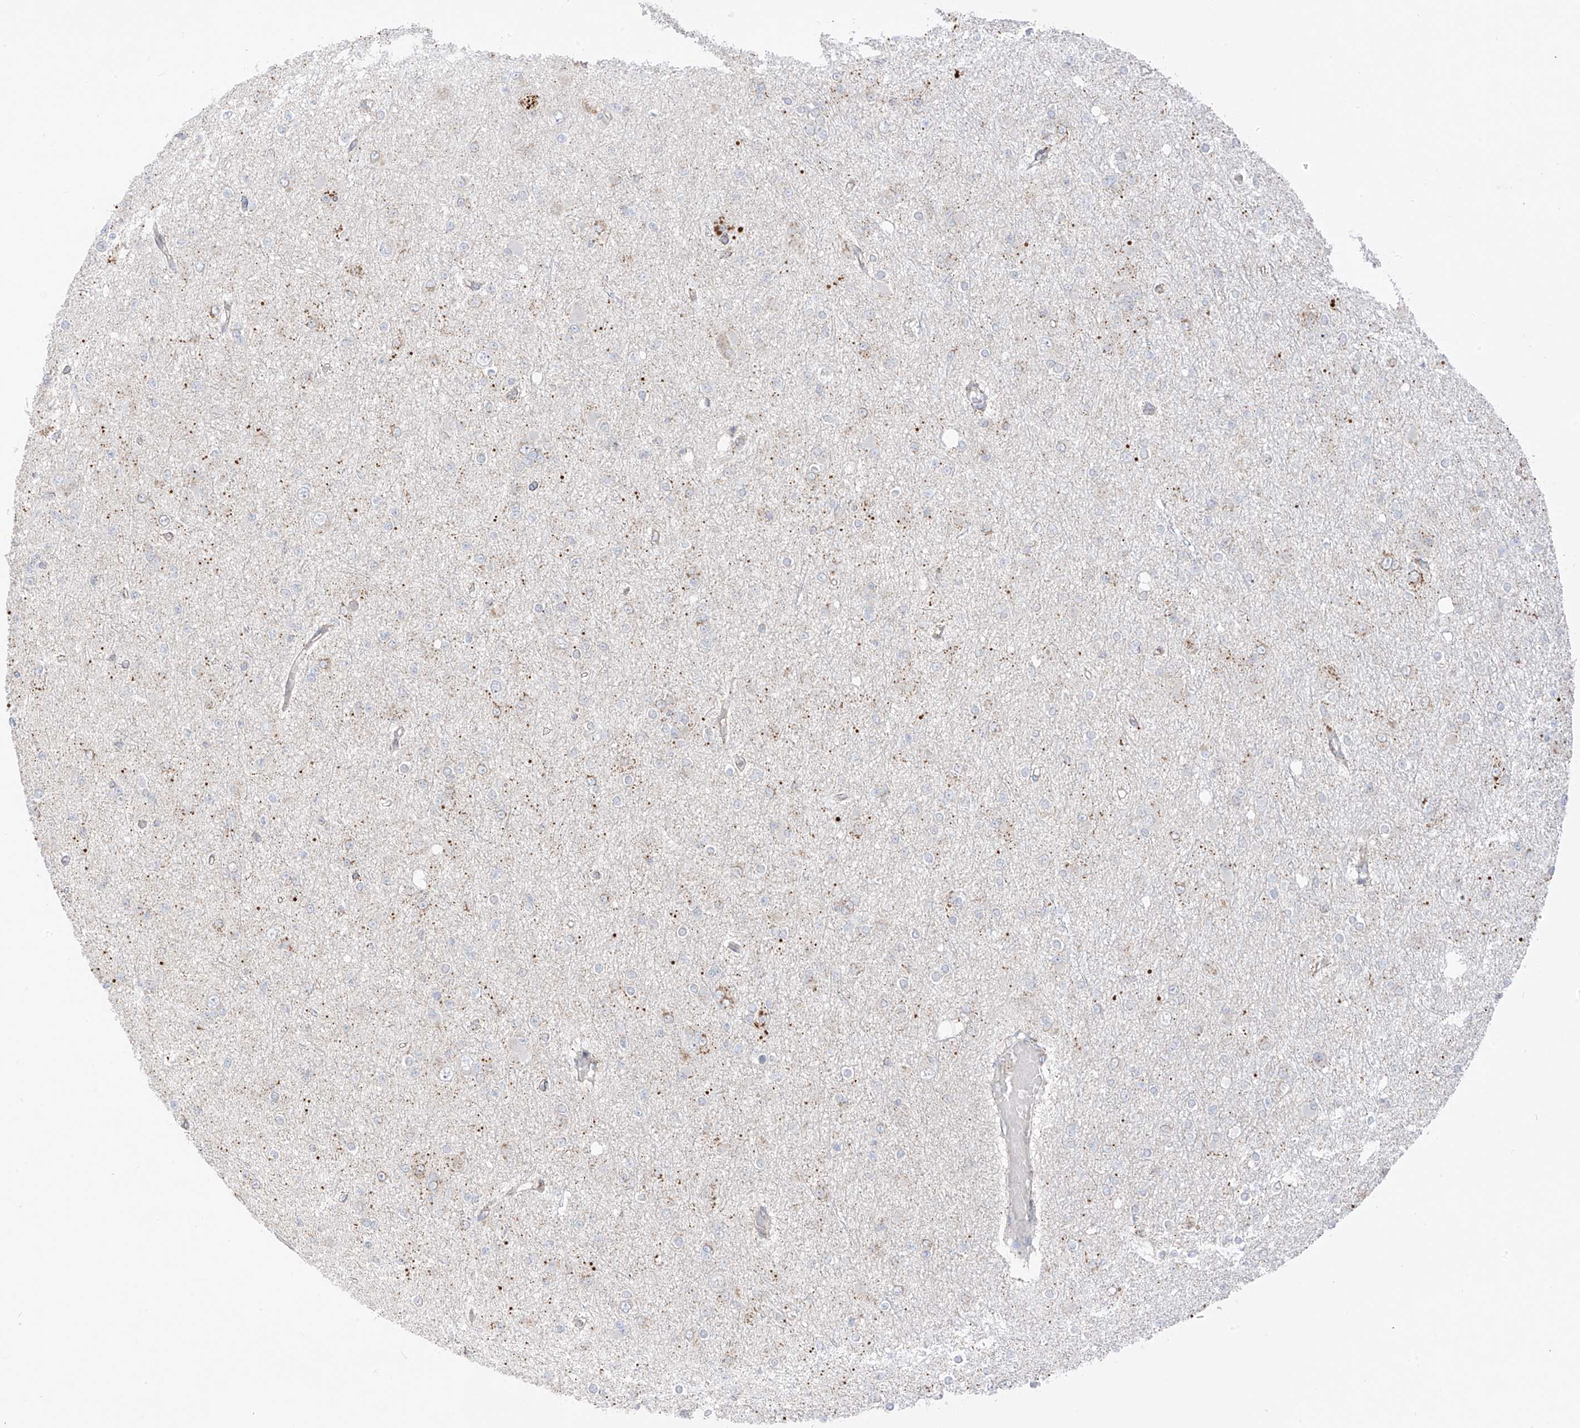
{"staining": {"intensity": "weak", "quantity": "25%-75%", "location": "cytoplasmic/membranous"}, "tissue": "glioma", "cell_type": "Tumor cells", "image_type": "cancer", "snomed": [{"axis": "morphology", "description": "Glioma, malignant, Low grade"}, {"axis": "topography", "description": "Brain"}], "caption": "Immunohistochemistry of human low-grade glioma (malignant) shows low levels of weak cytoplasmic/membranous expression in approximately 25%-75% of tumor cells.", "gene": "ETHE1", "patient": {"sex": "female", "age": 22}}